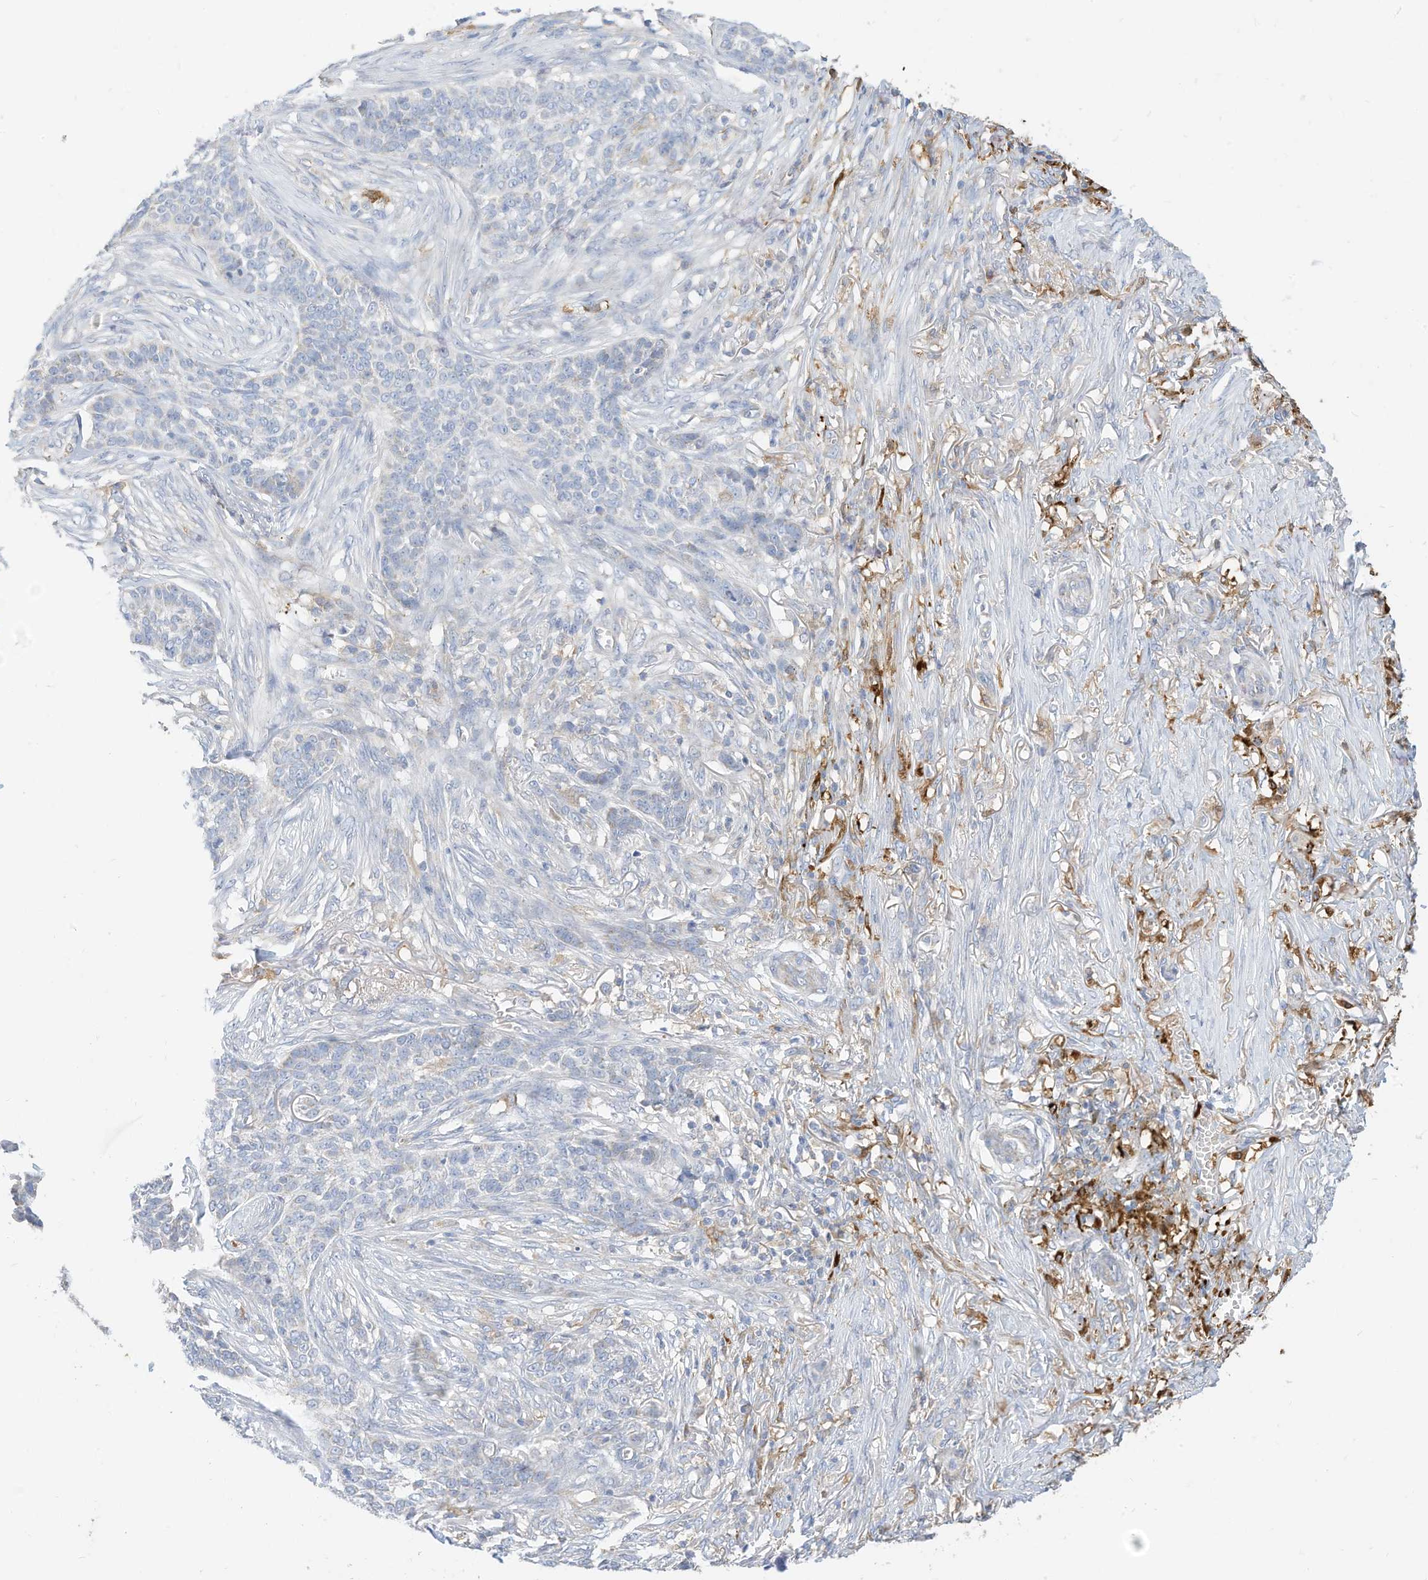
{"staining": {"intensity": "negative", "quantity": "none", "location": "none"}, "tissue": "skin cancer", "cell_type": "Tumor cells", "image_type": "cancer", "snomed": [{"axis": "morphology", "description": "Basal cell carcinoma"}, {"axis": "topography", "description": "Skin"}], "caption": "Immunohistochemistry histopathology image of neoplastic tissue: skin cancer (basal cell carcinoma) stained with DAB (3,3'-diaminobenzidine) shows no significant protein positivity in tumor cells.", "gene": "RHOH", "patient": {"sex": "male", "age": 85}}